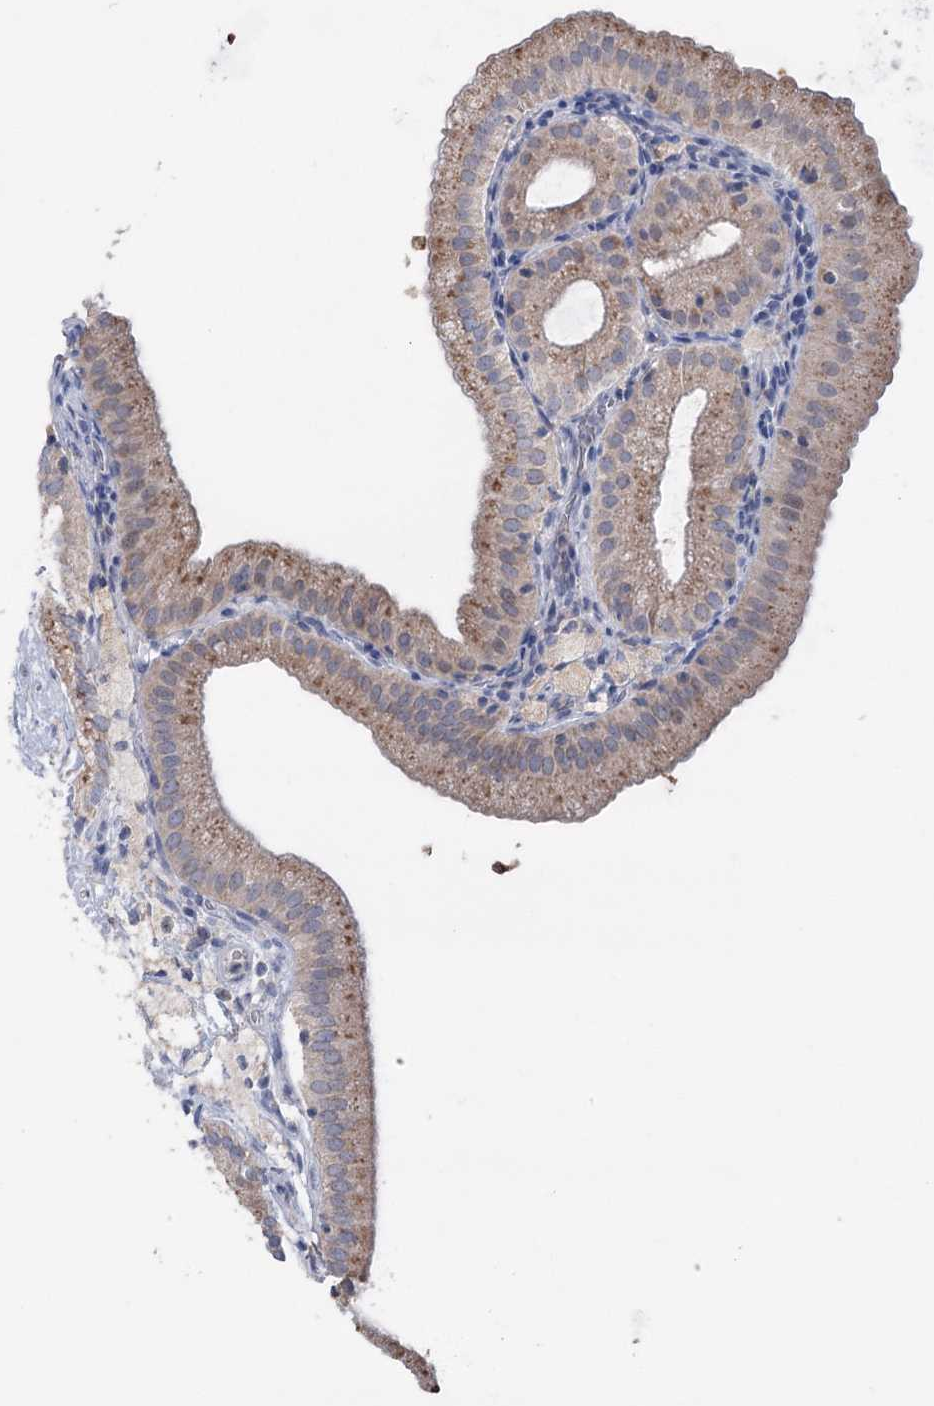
{"staining": {"intensity": "moderate", "quantity": ">75%", "location": "cytoplasmic/membranous"}, "tissue": "gallbladder", "cell_type": "Glandular cells", "image_type": "normal", "snomed": [{"axis": "morphology", "description": "Normal tissue, NOS"}, {"axis": "topography", "description": "Gallbladder"}], "caption": "Protein analysis of unremarkable gallbladder reveals moderate cytoplasmic/membranous staining in about >75% of glandular cells.", "gene": "MTCH2", "patient": {"sex": "male", "age": 55}}